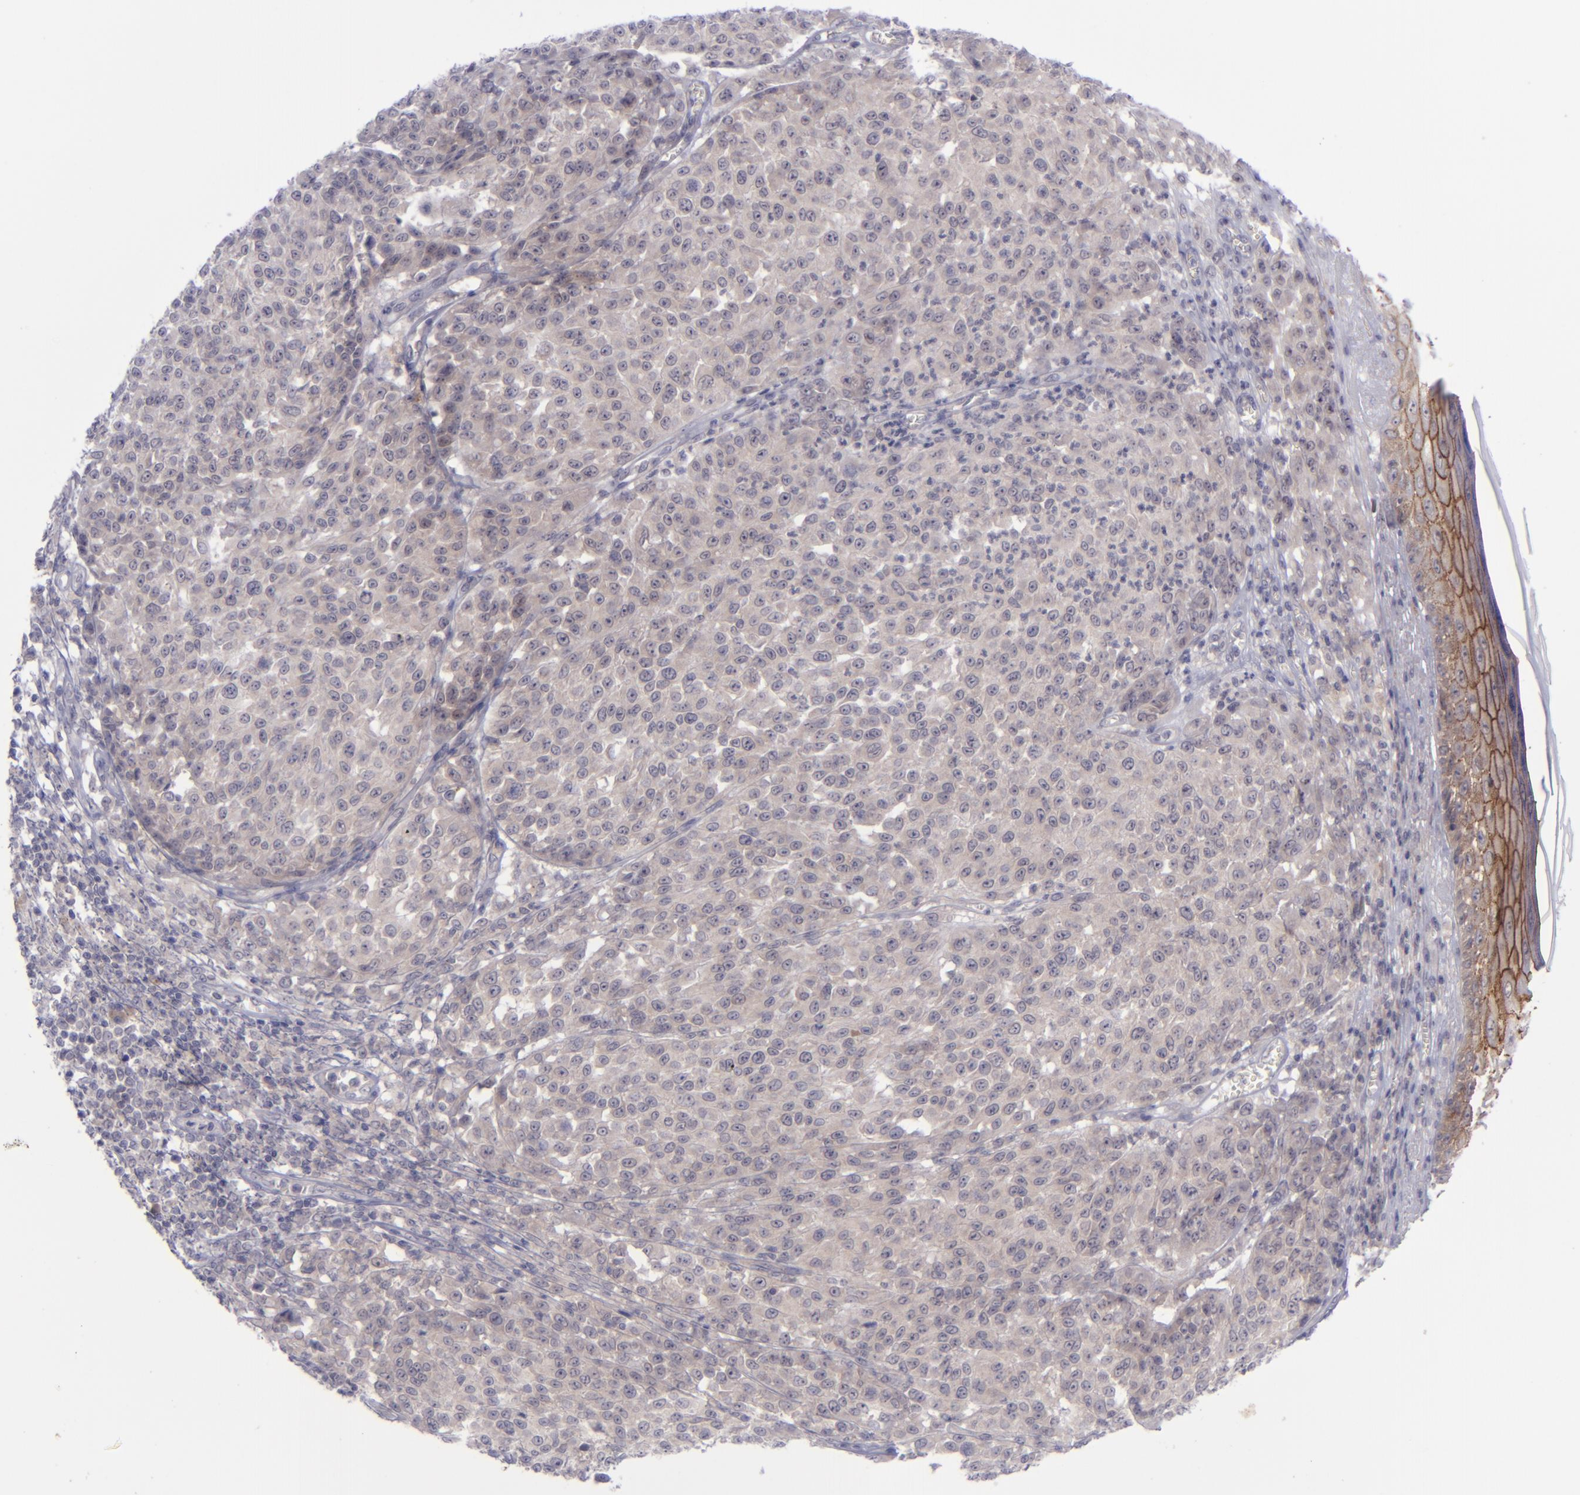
{"staining": {"intensity": "negative", "quantity": "none", "location": "none"}, "tissue": "melanoma", "cell_type": "Tumor cells", "image_type": "cancer", "snomed": [{"axis": "morphology", "description": "Malignant melanoma, NOS"}, {"axis": "topography", "description": "Skin"}], "caption": "High magnification brightfield microscopy of malignant melanoma stained with DAB (3,3'-diaminobenzidine) (brown) and counterstained with hematoxylin (blue): tumor cells show no significant expression. (Stains: DAB (3,3'-diaminobenzidine) immunohistochemistry (IHC) with hematoxylin counter stain, Microscopy: brightfield microscopy at high magnification).", "gene": "EVPL", "patient": {"sex": "female", "age": 49}}